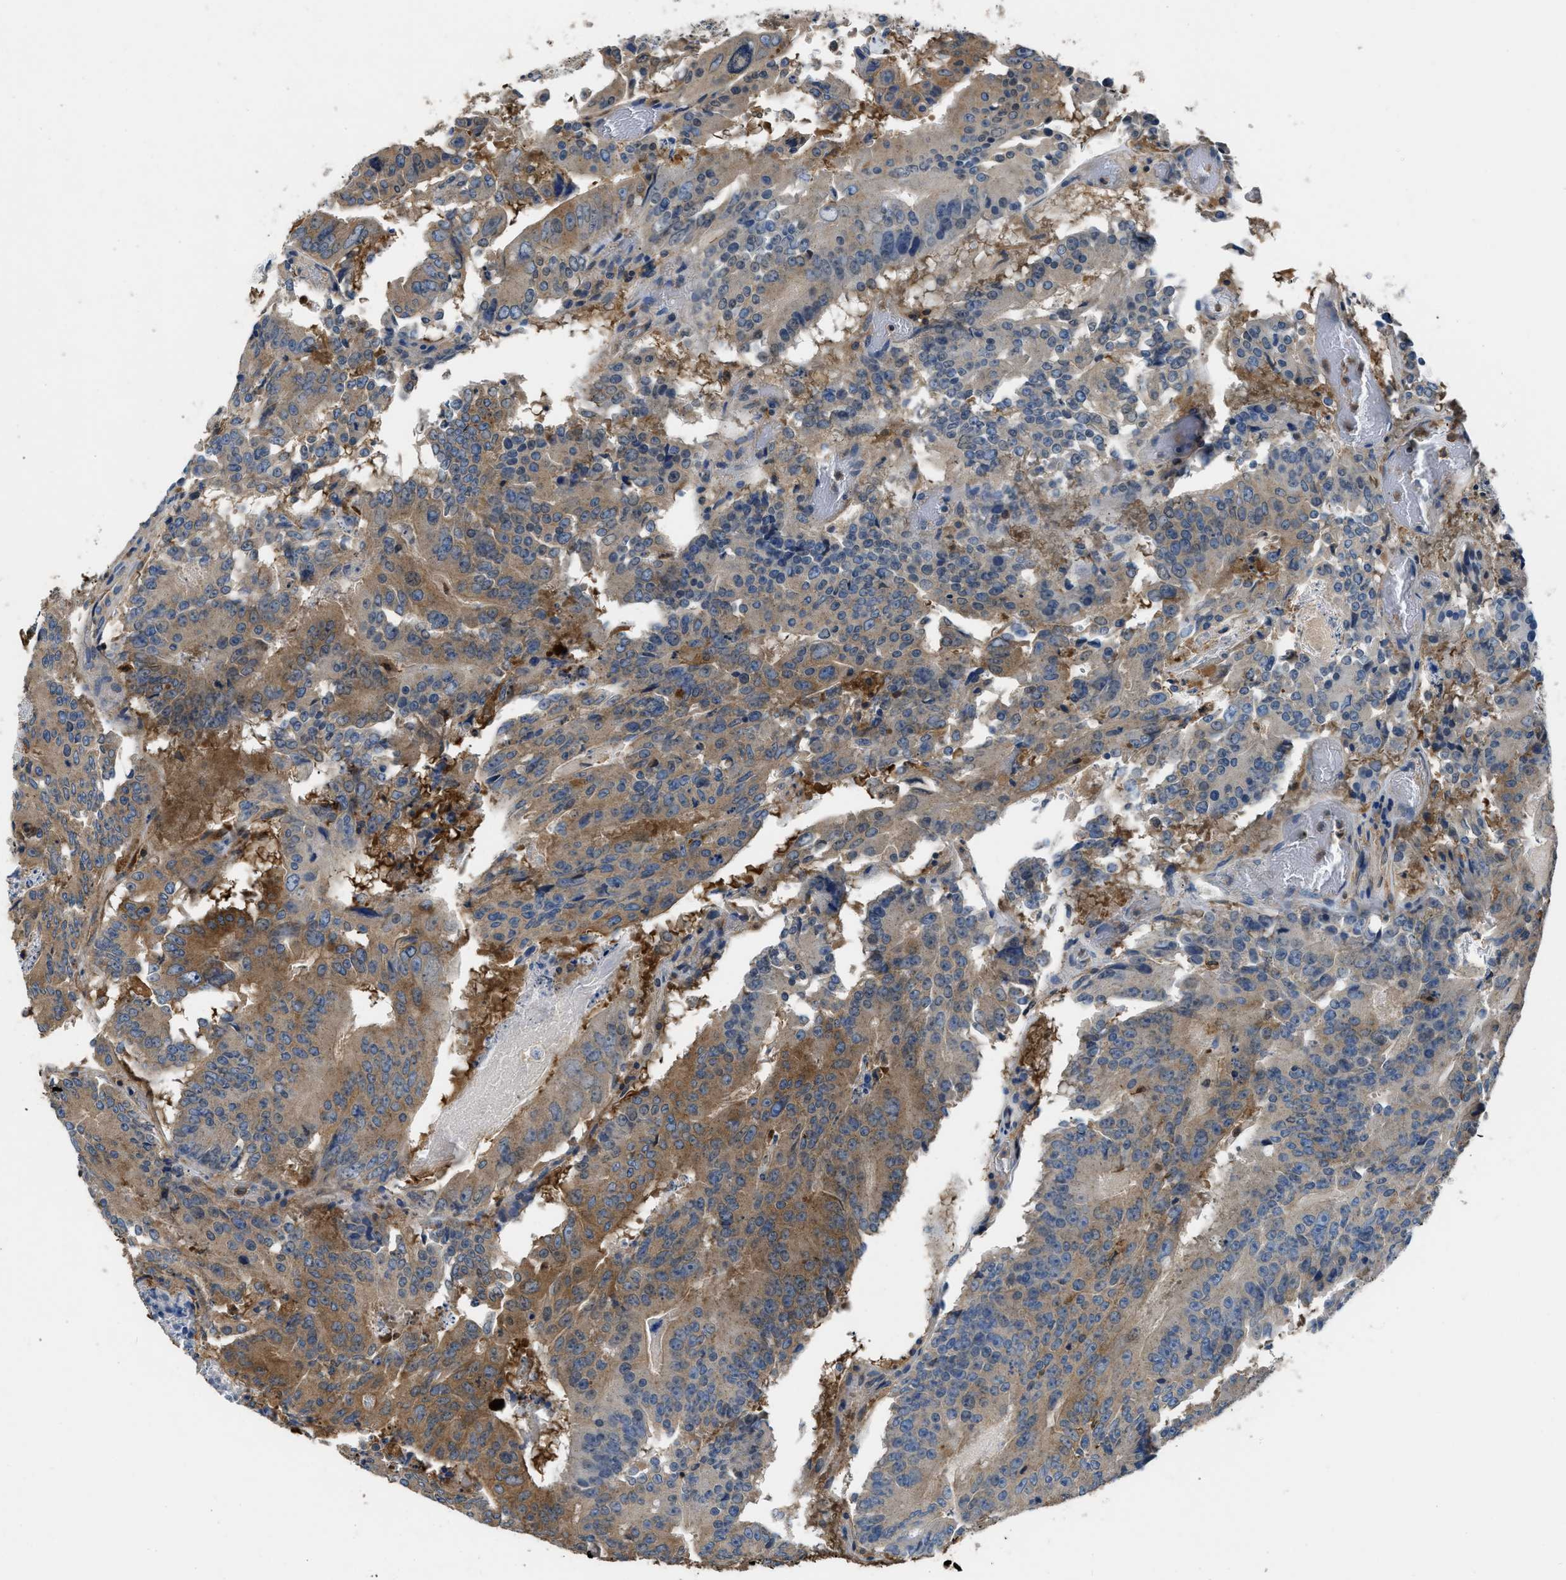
{"staining": {"intensity": "moderate", "quantity": ">75%", "location": "cytoplasmic/membranous"}, "tissue": "colorectal cancer", "cell_type": "Tumor cells", "image_type": "cancer", "snomed": [{"axis": "morphology", "description": "Adenocarcinoma, NOS"}, {"axis": "topography", "description": "Colon"}], "caption": "Adenocarcinoma (colorectal) stained for a protein (brown) reveals moderate cytoplasmic/membranous positive positivity in about >75% of tumor cells.", "gene": "PKM", "patient": {"sex": "male", "age": 87}}